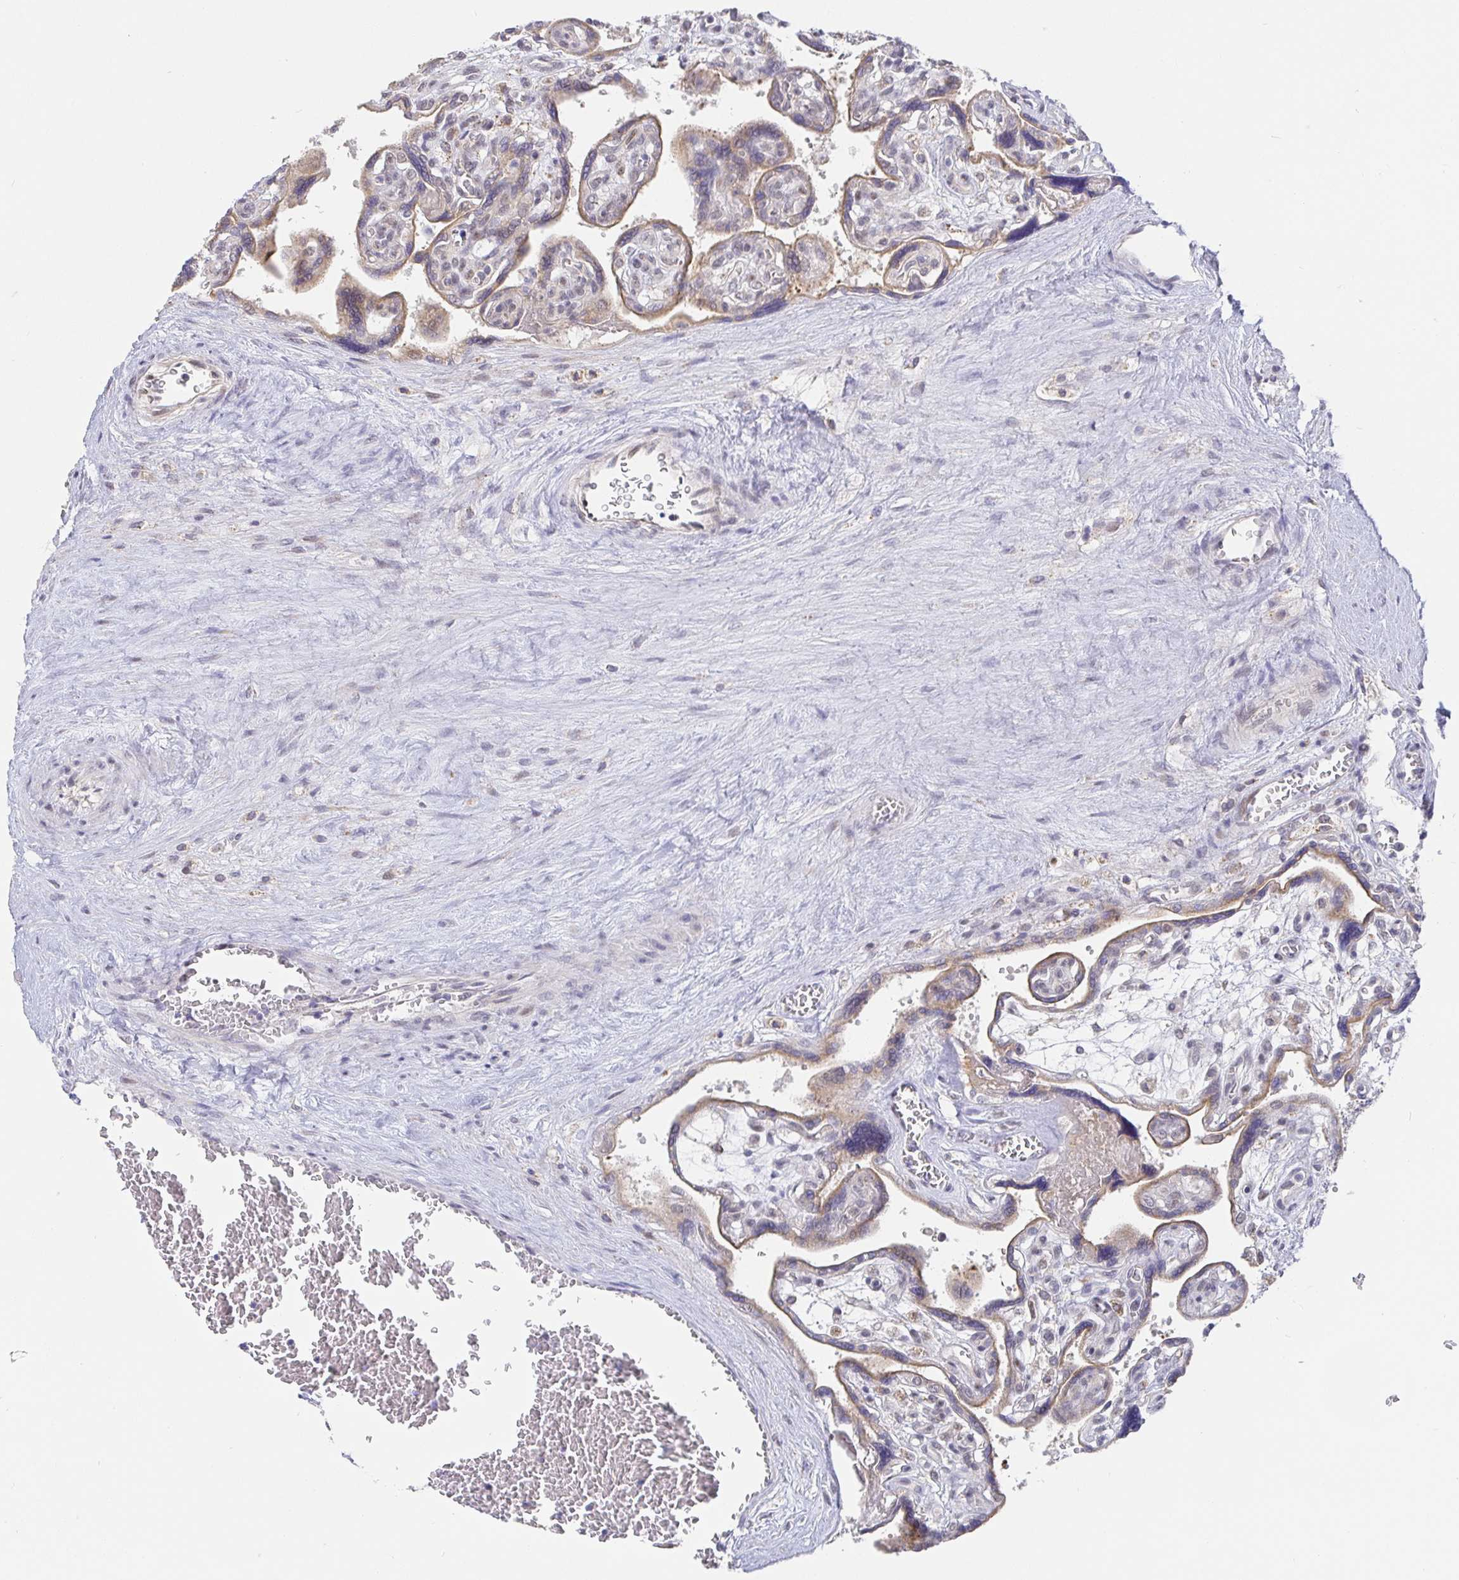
{"staining": {"intensity": "moderate", "quantity": "25%-75%", "location": "cytoplasmic/membranous"}, "tissue": "placenta", "cell_type": "Trophoblastic cells", "image_type": "normal", "snomed": [{"axis": "morphology", "description": "Normal tissue, NOS"}, {"axis": "topography", "description": "Placenta"}], "caption": "Placenta was stained to show a protein in brown. There is medium levels of moderate cytoplasmic/membranous positivity in about 25%-75% of trophoblastic cells. The protein is stained brown, and the nuclei are stained in blue (DAB IHC with brightfield microscopy, high magnification).", "gene": "CIT", "patient": {"sex": "female", "age": 39}}